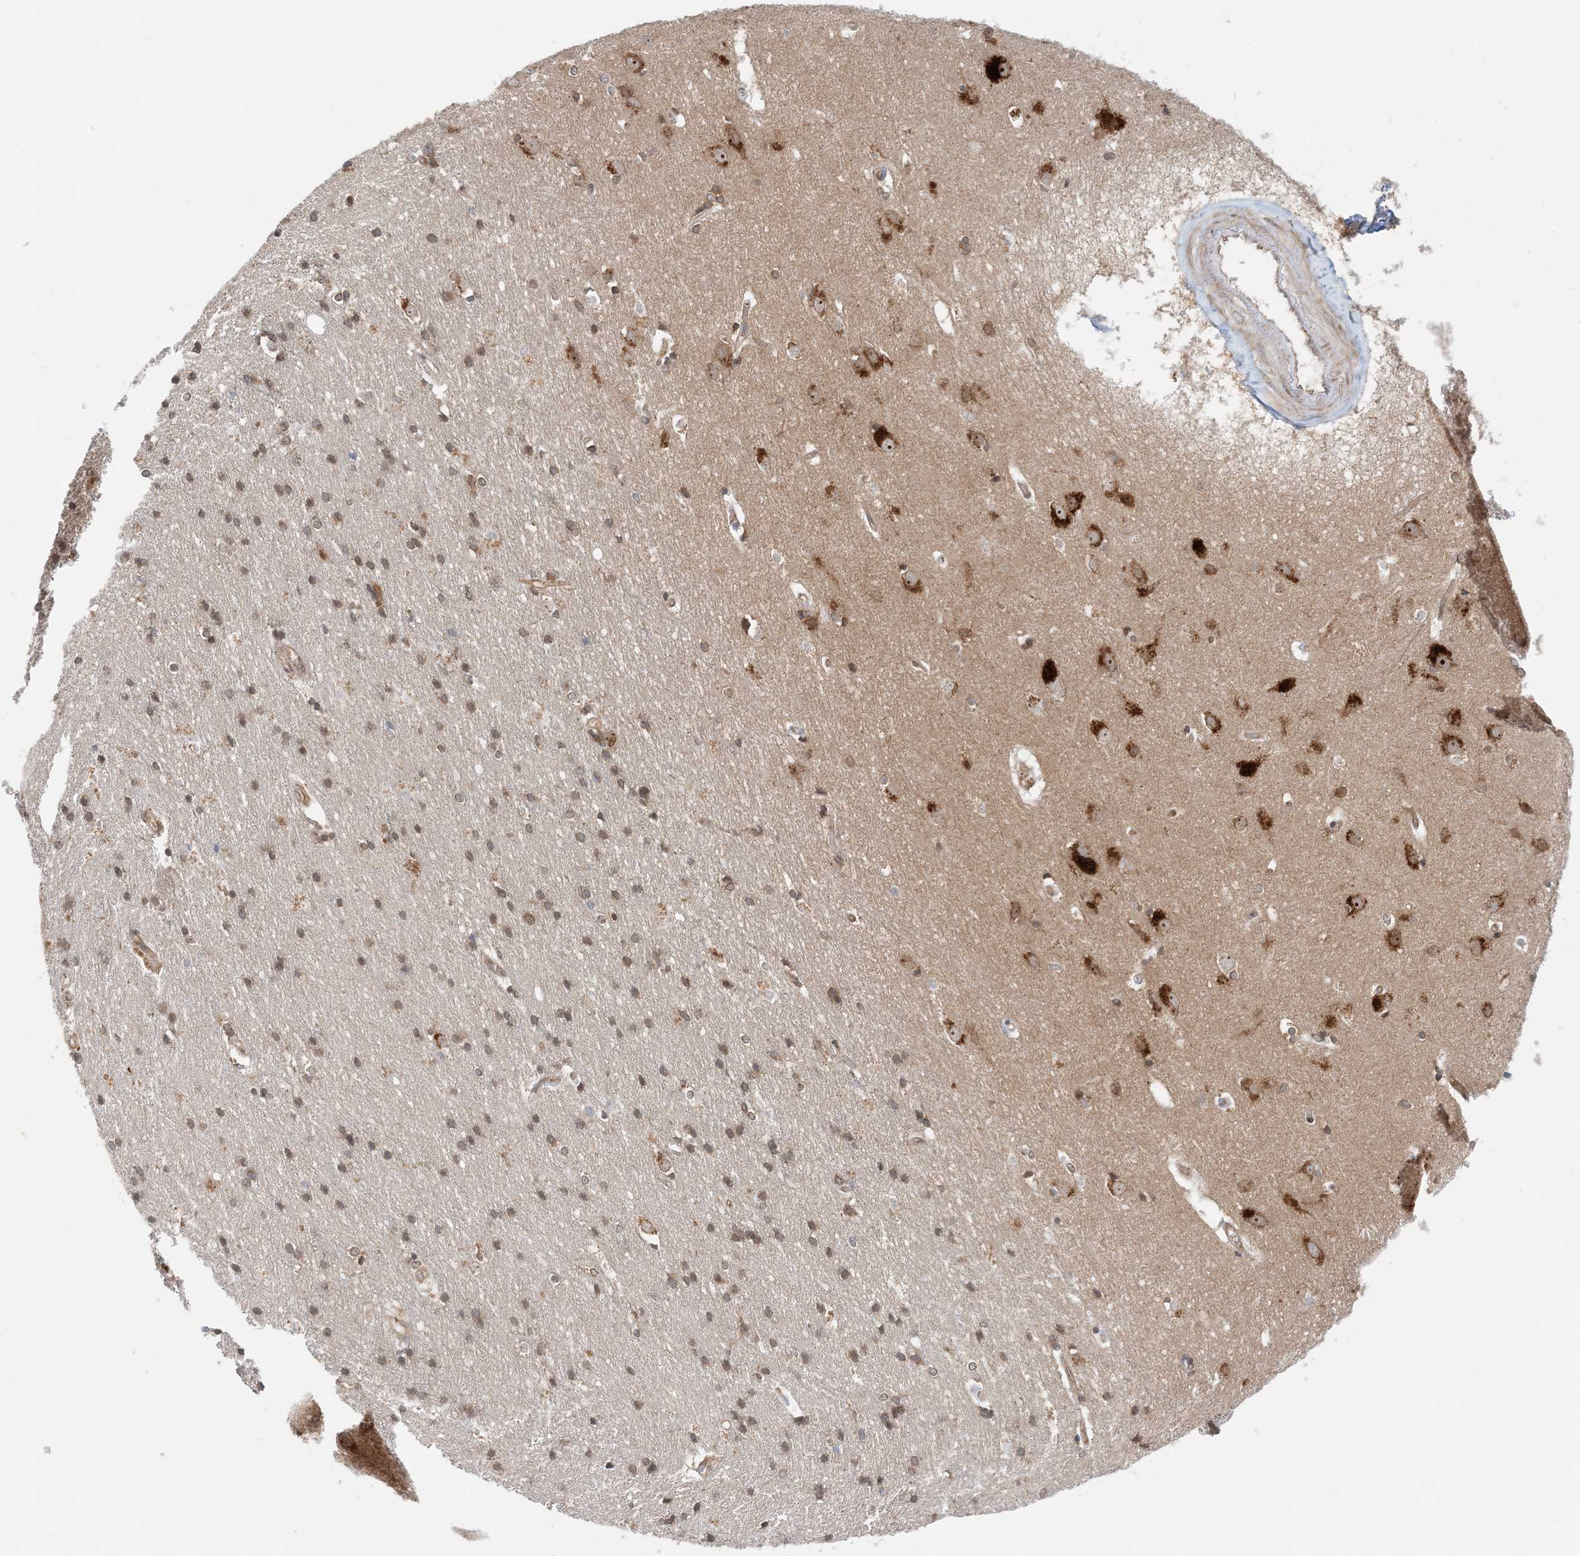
{"staining": {"intensity": "moderate", "quantity": ">75%", "location": "cytoplasmic/membranous"}, "tissue": "cerebral cortex", "cell_type": "Endothelial cells", "image_type": "normal", "snomed": [{"axis": "morphology", "description": "Normal tissue, NOS"}, {"axis": "topography", "description": "Cerebral cortex"}], "caption": "A brown stain shows moderate cytoplasmic/membranous expression of a protein in endothelial cells of unremarkable human cerebral cortex.", "gene": "ATP13A2", "patient": {"sex": "male", "age": 54}}